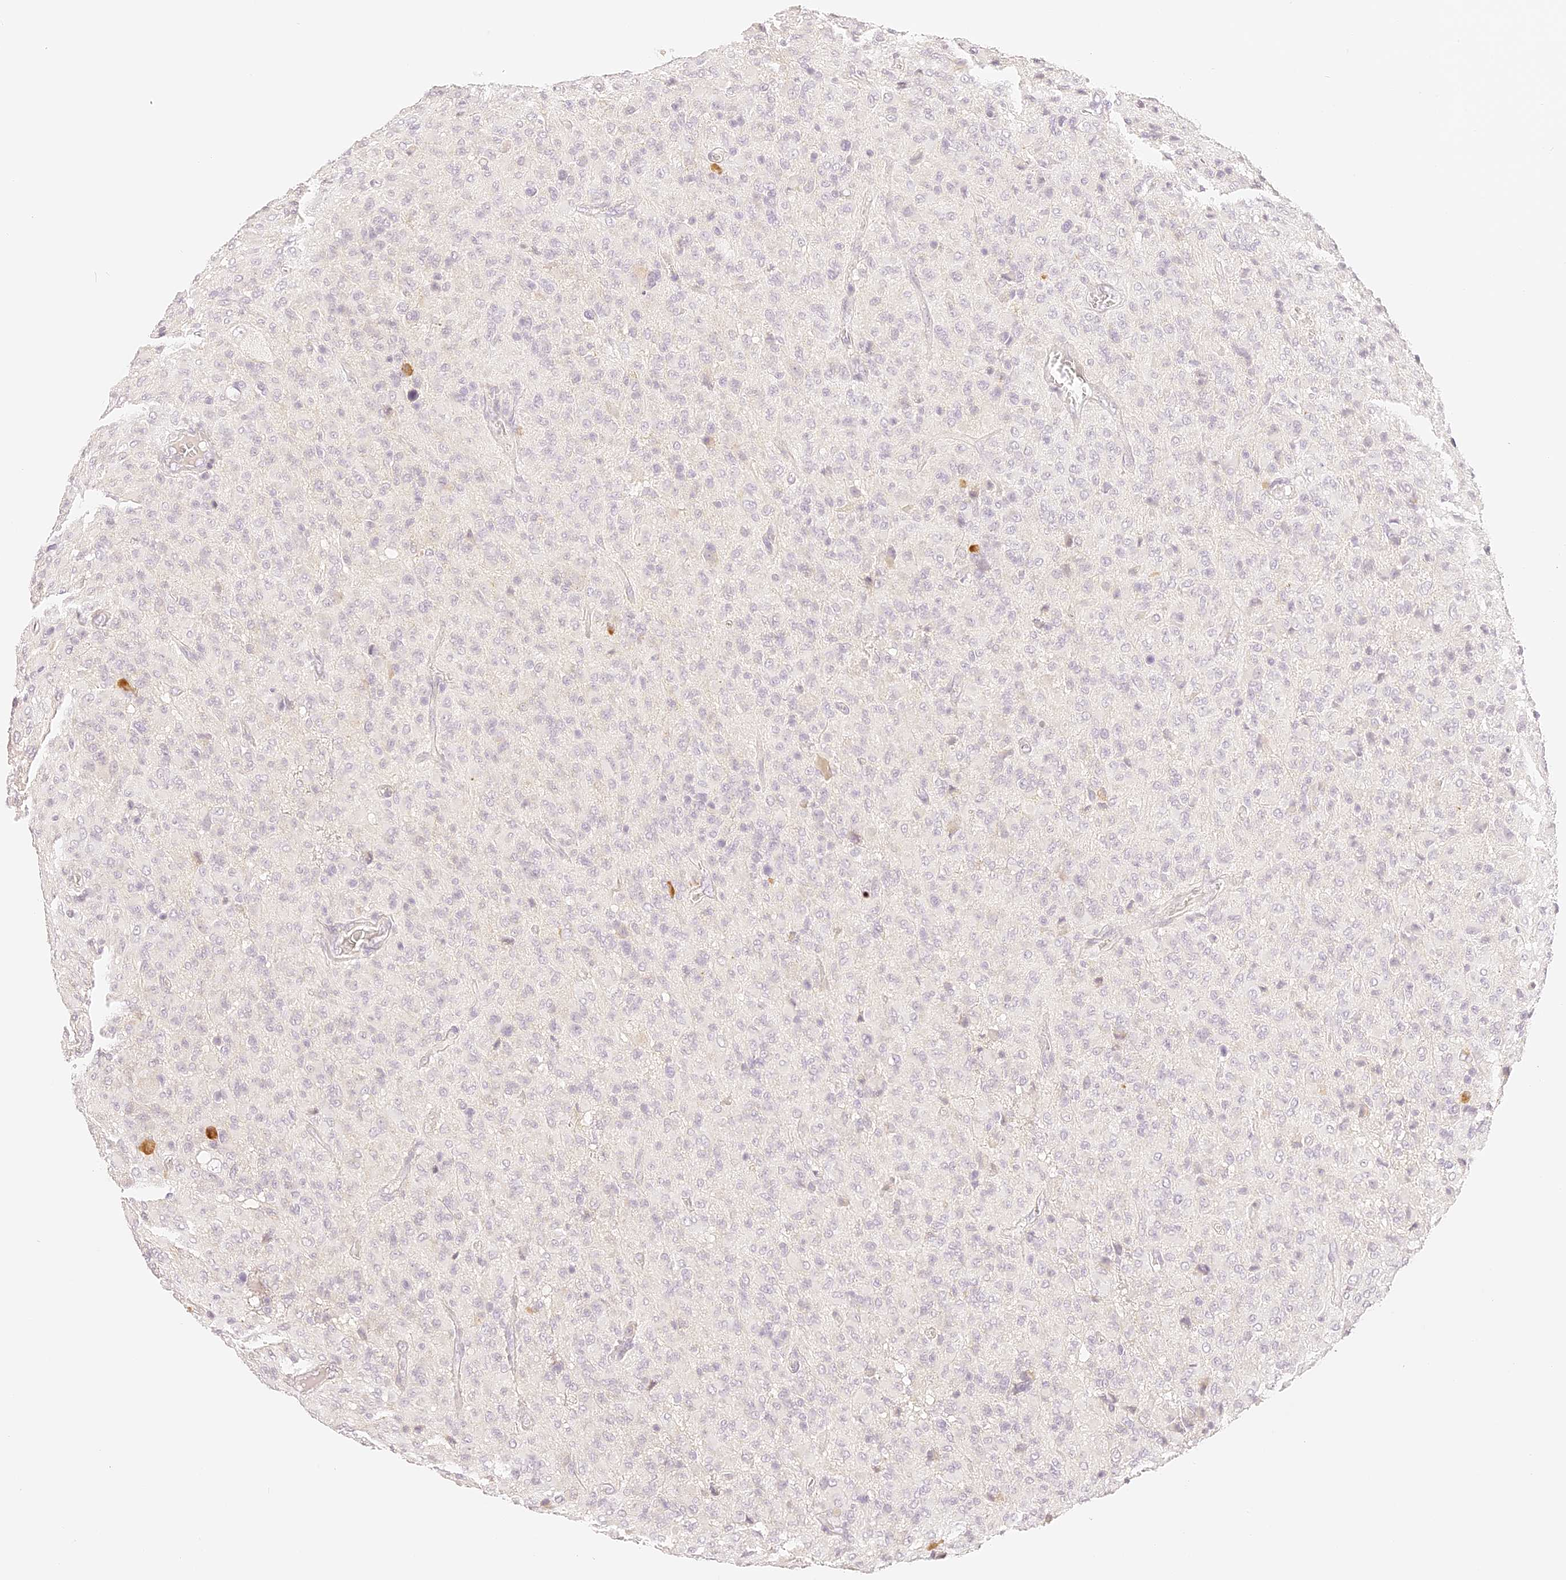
{"staining": {"intensity": "negative", "quantity": "none", "location": "none"}, "tissue": "glioma", "cell_type": "Tumor cells", "image_type": "cancer", "snomed": [{"axis": "morphology", "description": "Glioma, malignant, High grade"}, {"axis": "topography", "description": "Brain"}], "caption": "High magnification brightfield microscopy of malignant glioma (high-grade) stained with DAB (brown) and counterstained with hematoxylin (blue): tumor cells show no significant expression. Nuclei are stained in blue.", "gene": "TRIM45", "patient": {"sex": "female", "age": 57}}